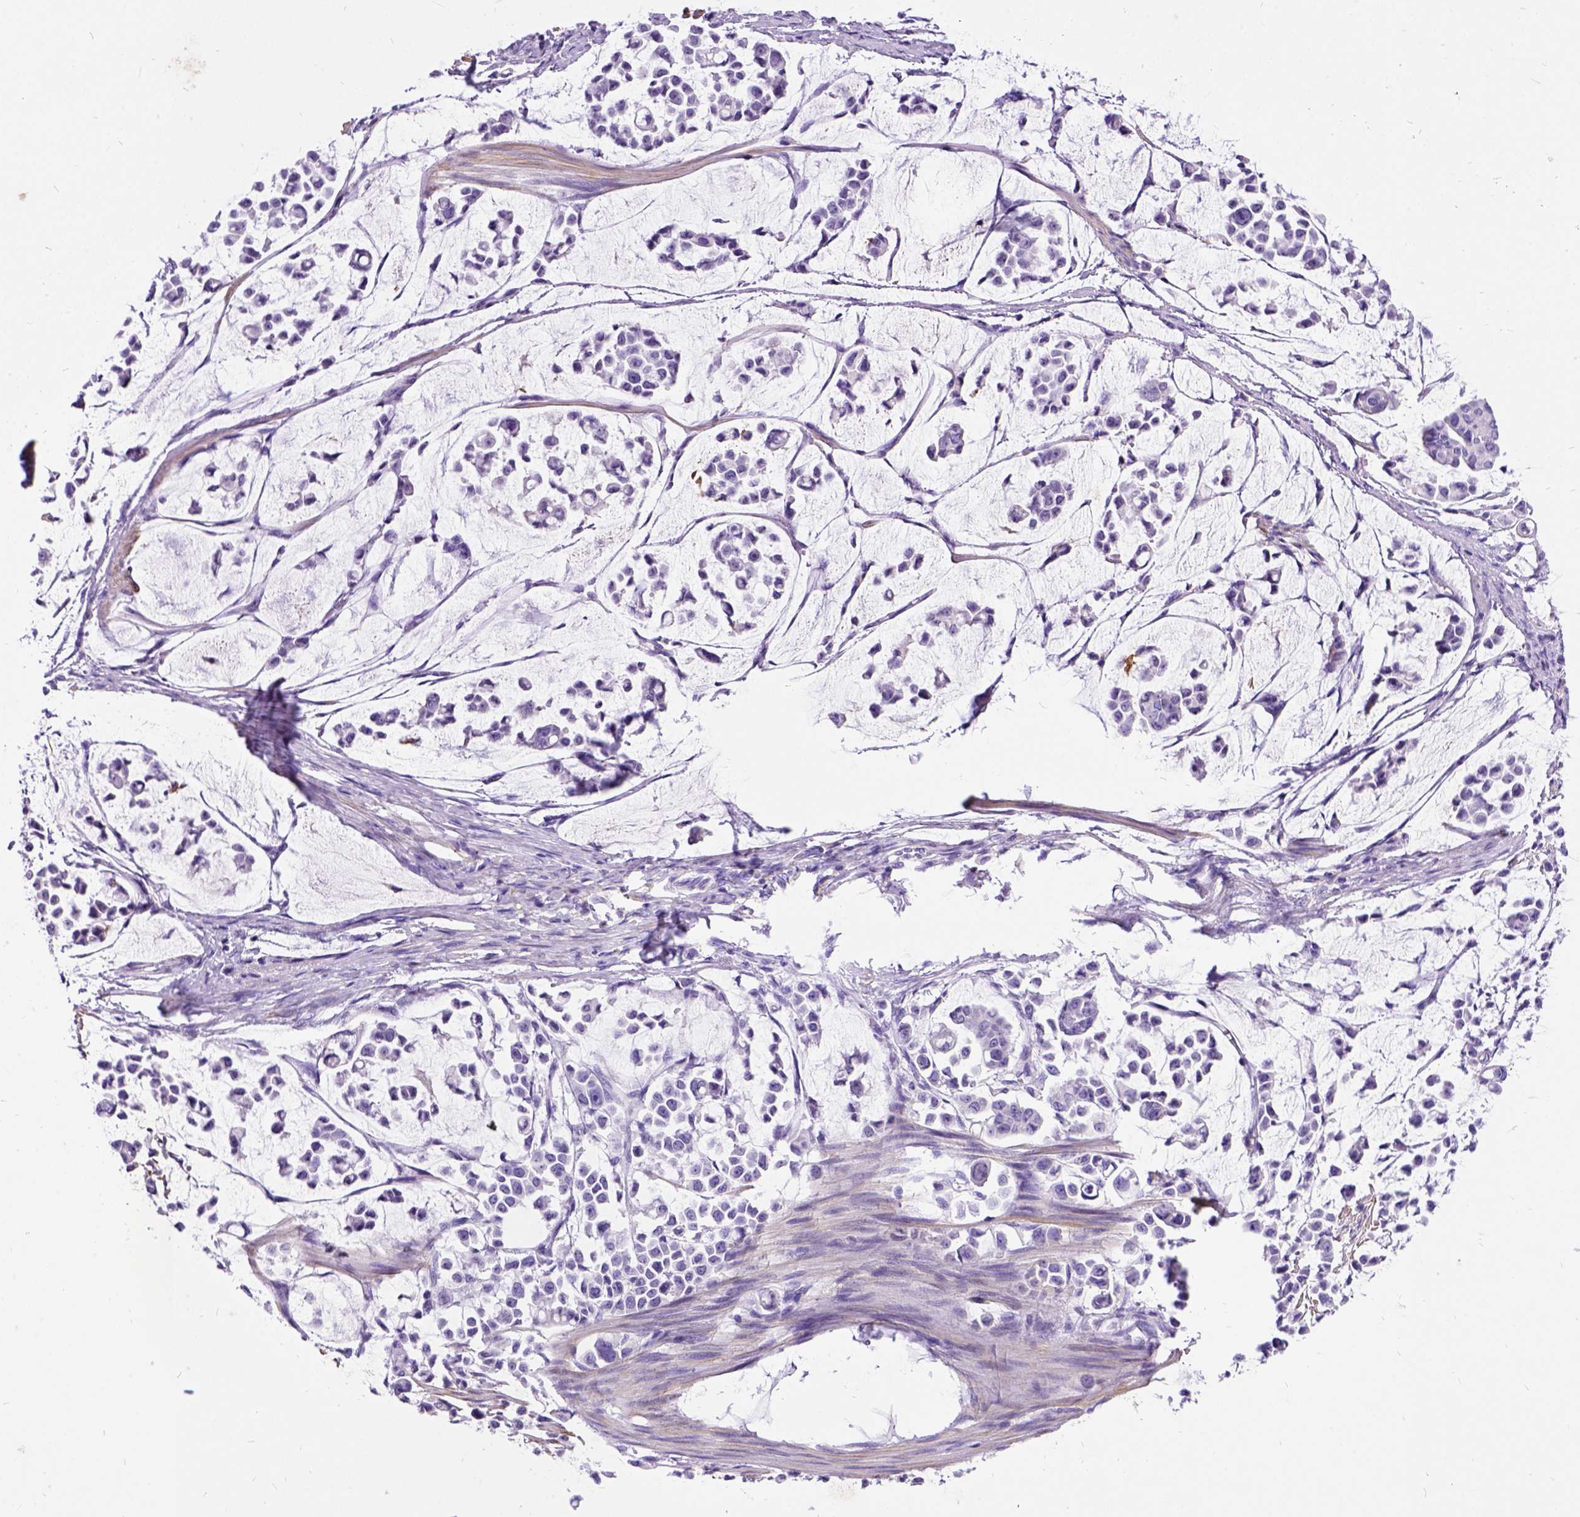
{"staining": {"intensity": "negative", "quantity": "none", "location": "none"}, "tissue": "stomach cancer", "cell_type": "Tumor cells", "image_type": "cancer", "snomed": [{"axis": "morphology", "description": "Adenocarcinoma, NOS"}, {"axis": "topography", "description": "Stomach"}], "caption": "Tumor cells are negative for brown protein staining in stomach adenocarcinoma.", "gene": "PRG2", "patient": {"sex": "male", "age": 82}}